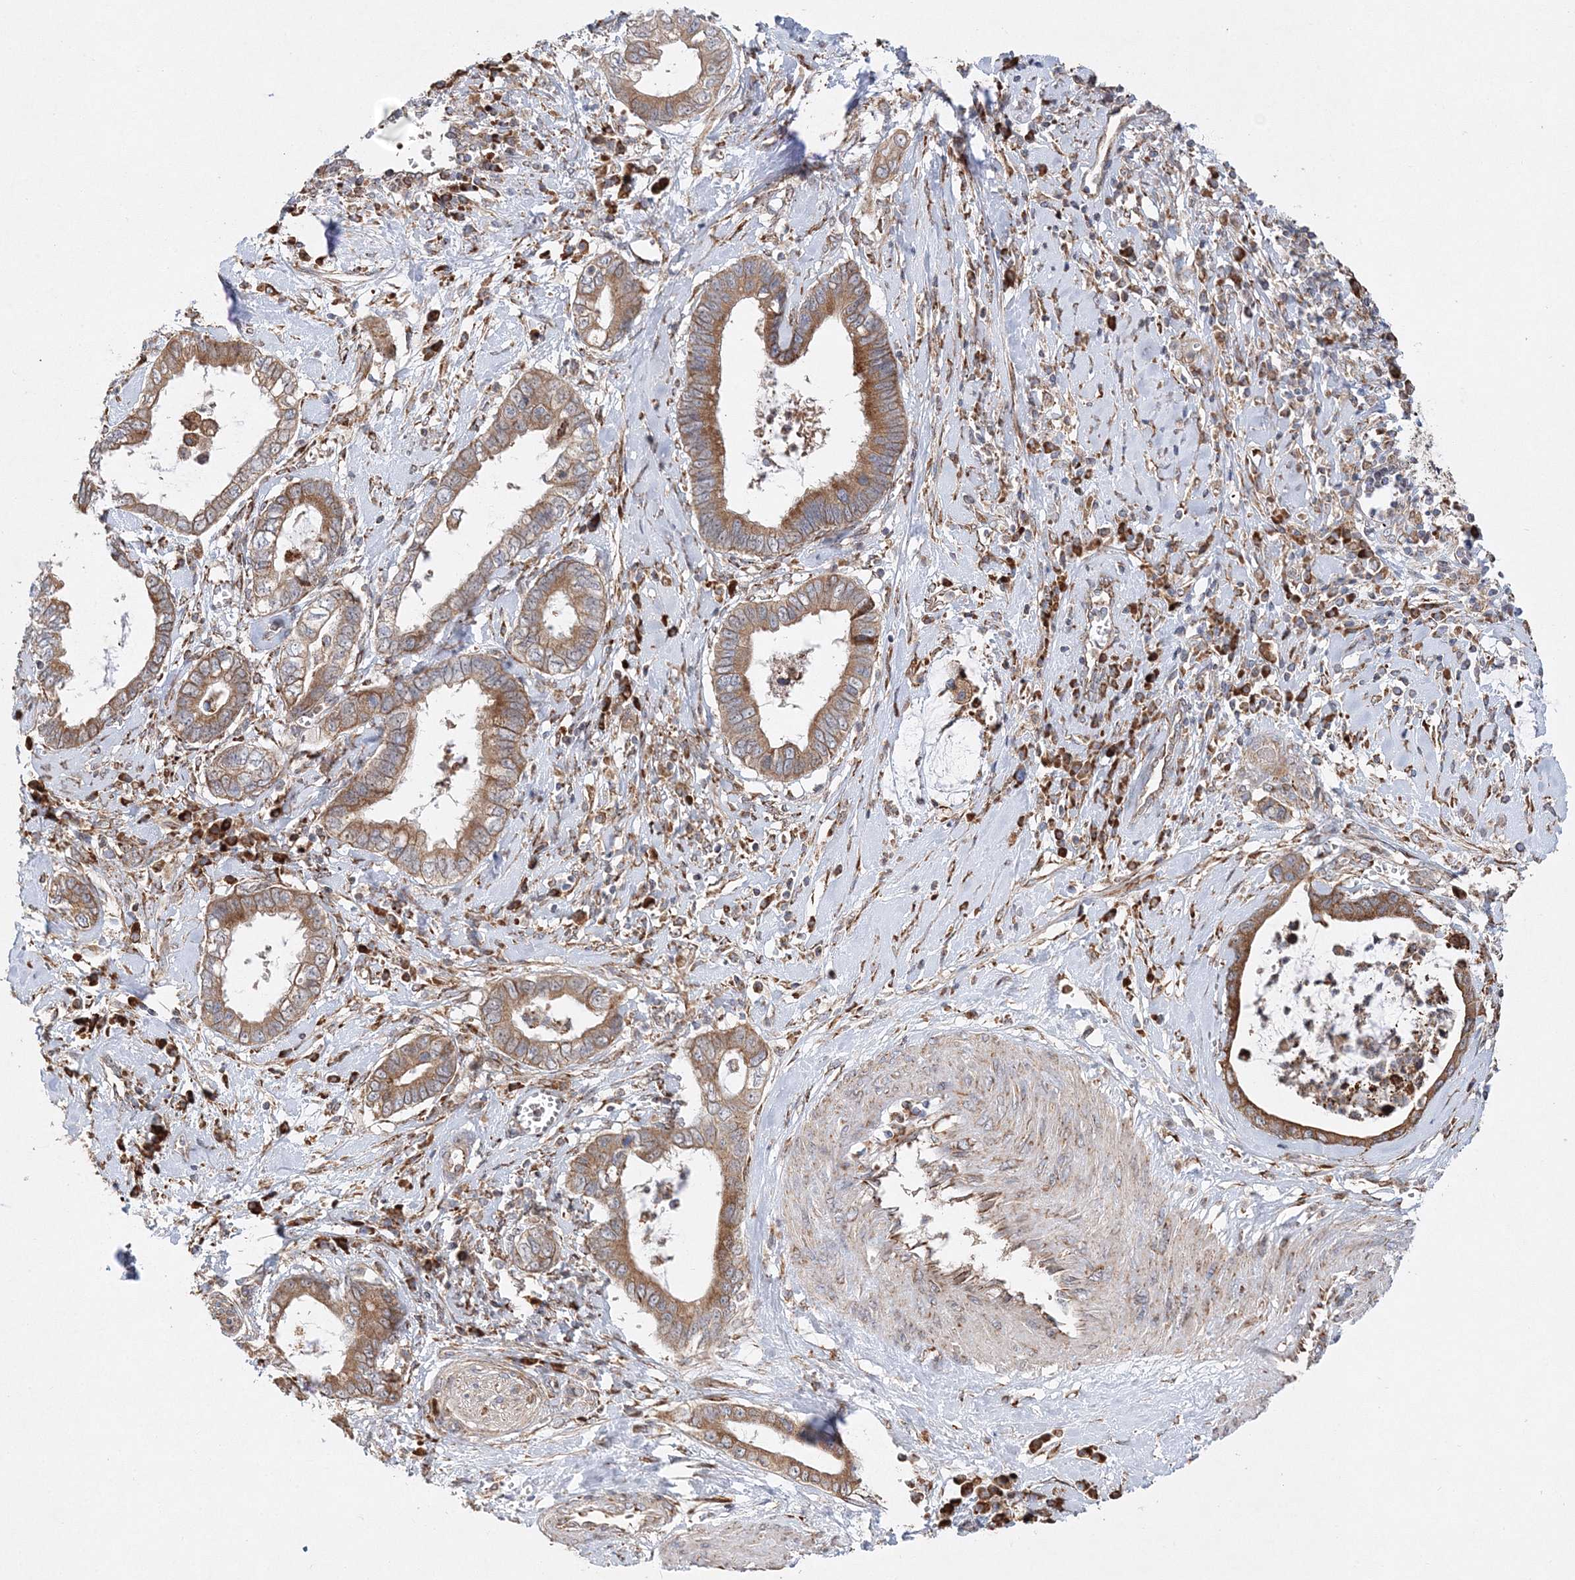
{"staining": {"intensity": "moderate", "quantity": ">75%", "location": "cytoplasmic/membranous"}, "tissue": "cervical cancer", "cell_type": "Tumor cells", "image_type": "cancer", "snomed": [{"axis": "morphology", "description": "Adenocarcinoma, NOS"}, {"axis": "topography", "description": "Cervix"}], "caption": "A histopathology image showing moderate cytoplasmic/membranous expression in about >75% of tumor cells in adenocarcinoma (cervical), as visualized by brown immunohistochemical staining.", "gene": "ZFYVE16", "patient": {"sex": "female", "age": 44}}